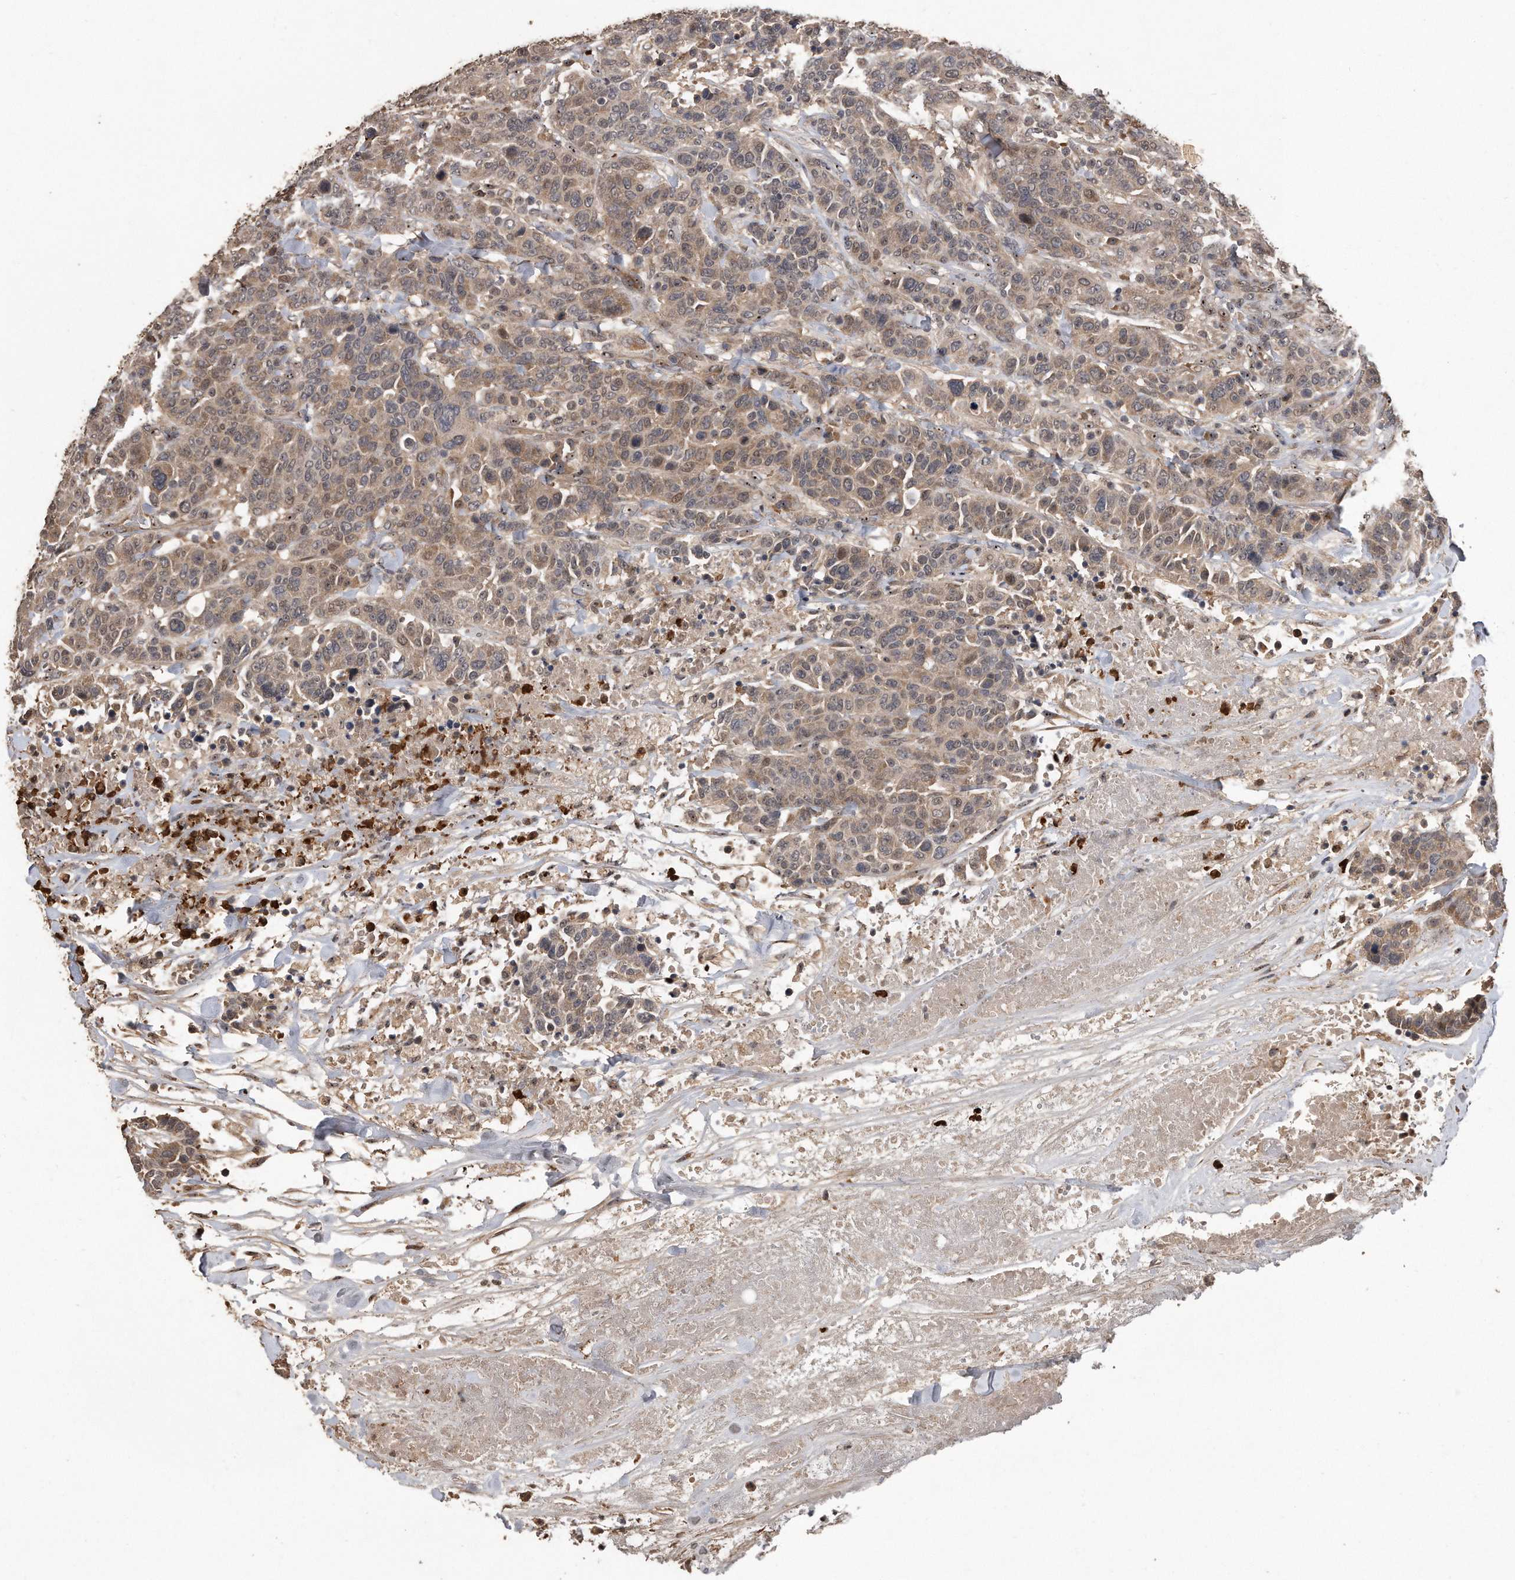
{"staining": {"intensity": "weak", "quantity": ">75%", "location": "cytoplasmic/membranous,nuclear"}, "tissue": "breast cancer", "cell_type": "Tumor cells", "image_type": "cancer", "snomed": [{"axis": "morphology", "description": "Duct carcinoma"}, {"axis": "topography", "description": "Breast"}], "caption": "There is low levels of weak cytoplasmic/membranous and nuclear positivity in tumor cells of breast cancer, as demonstrated by immunohistochemical staining (brown color).", "gene": "PELO", "patient": {"sex": "female", "age": 37}}